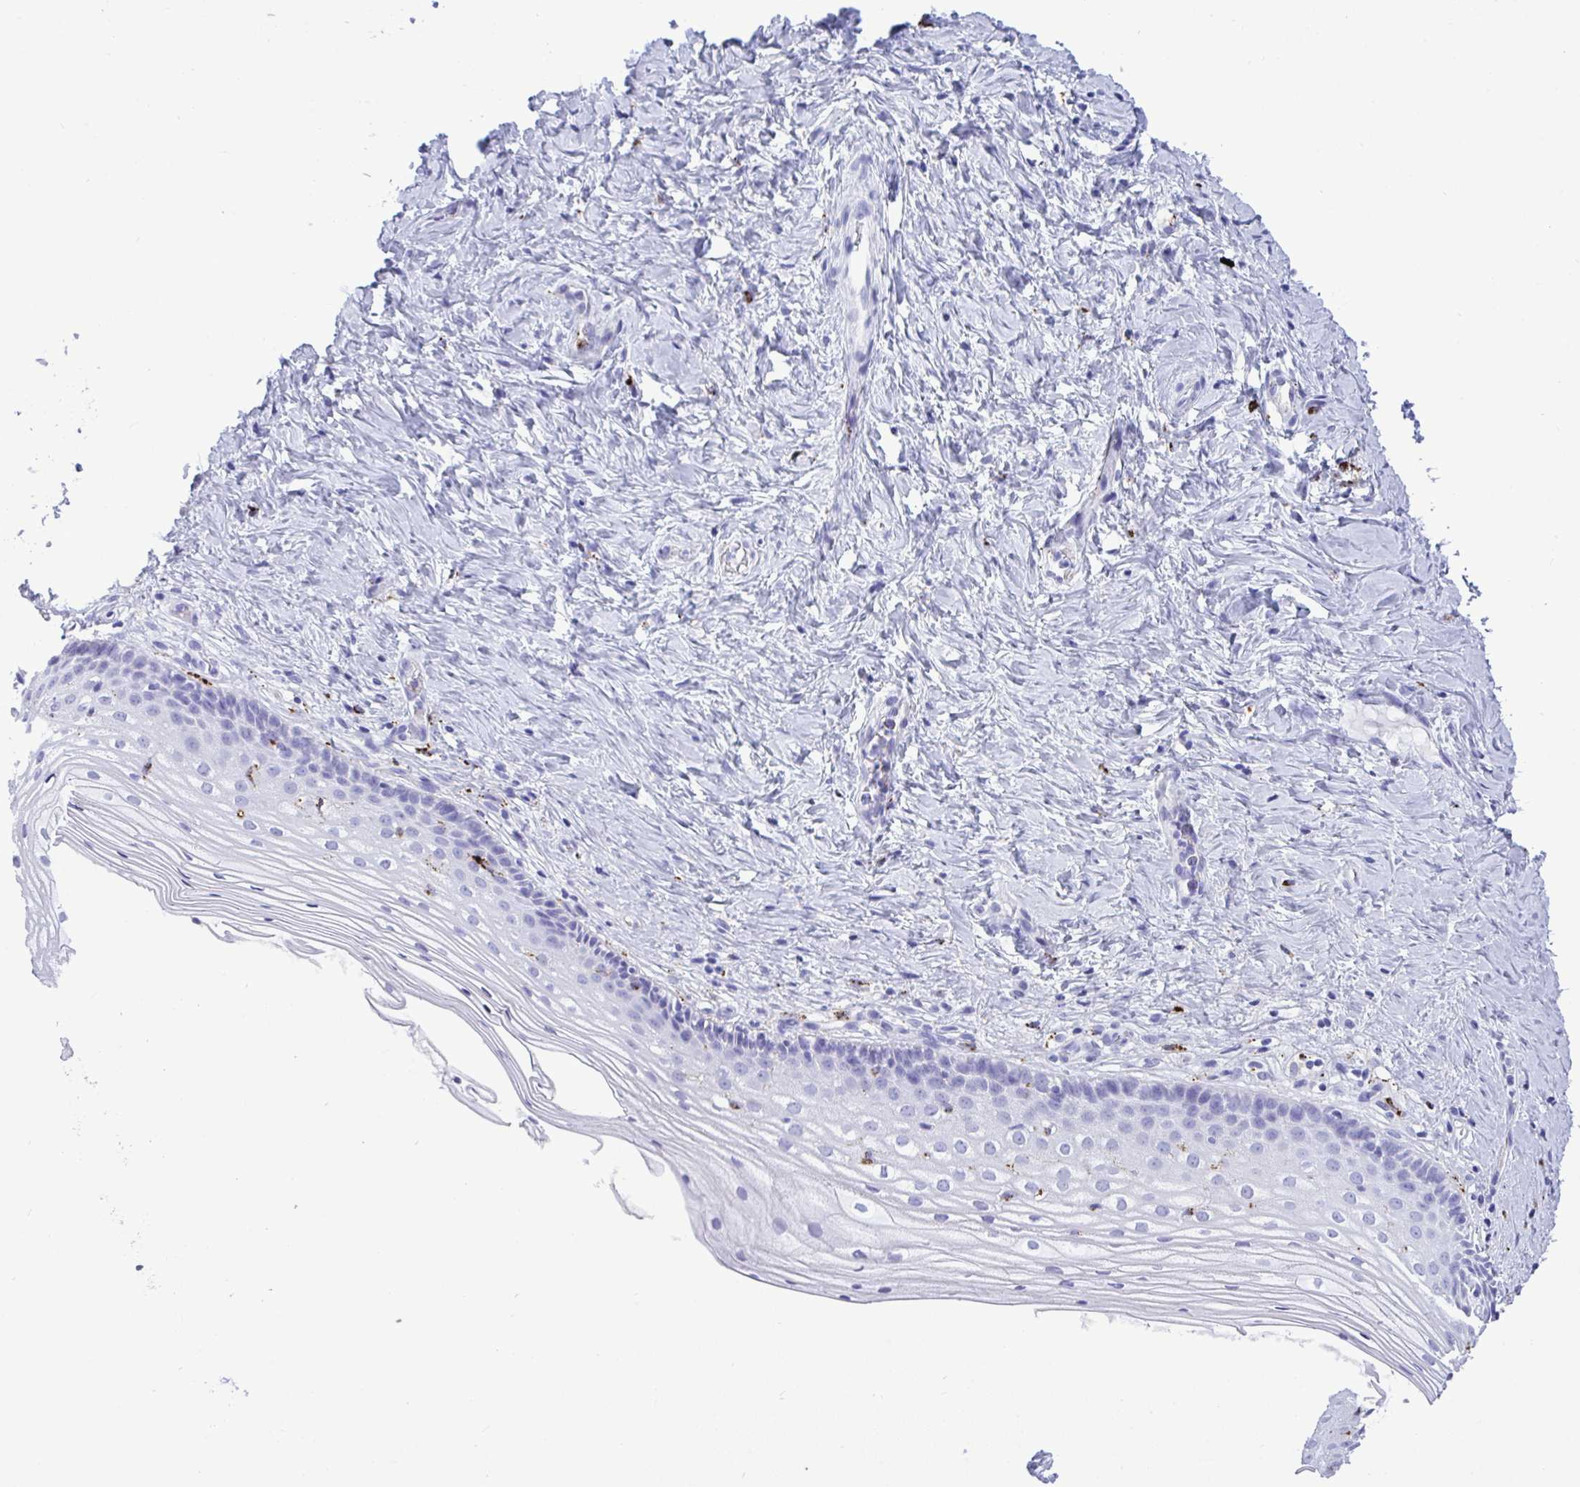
{"staining": {"intensity": "negative", "quantity": "none", "location": "none"}, "tissue": "vagina", "cell_type": "Squamous epithelial cells", "image_type": "normal", "snomed": [{"axis": "morphology", "description": "Normal tissue, NOS"}, {"axis": "topography", "description": "Vagina"}], "caption": "Benign vagina was stained to show a protein in brown. There is no significant positivity in squamous epithelial cells.", "gene": "CPVL", "patient": {"sex": "female", "age": 45}}